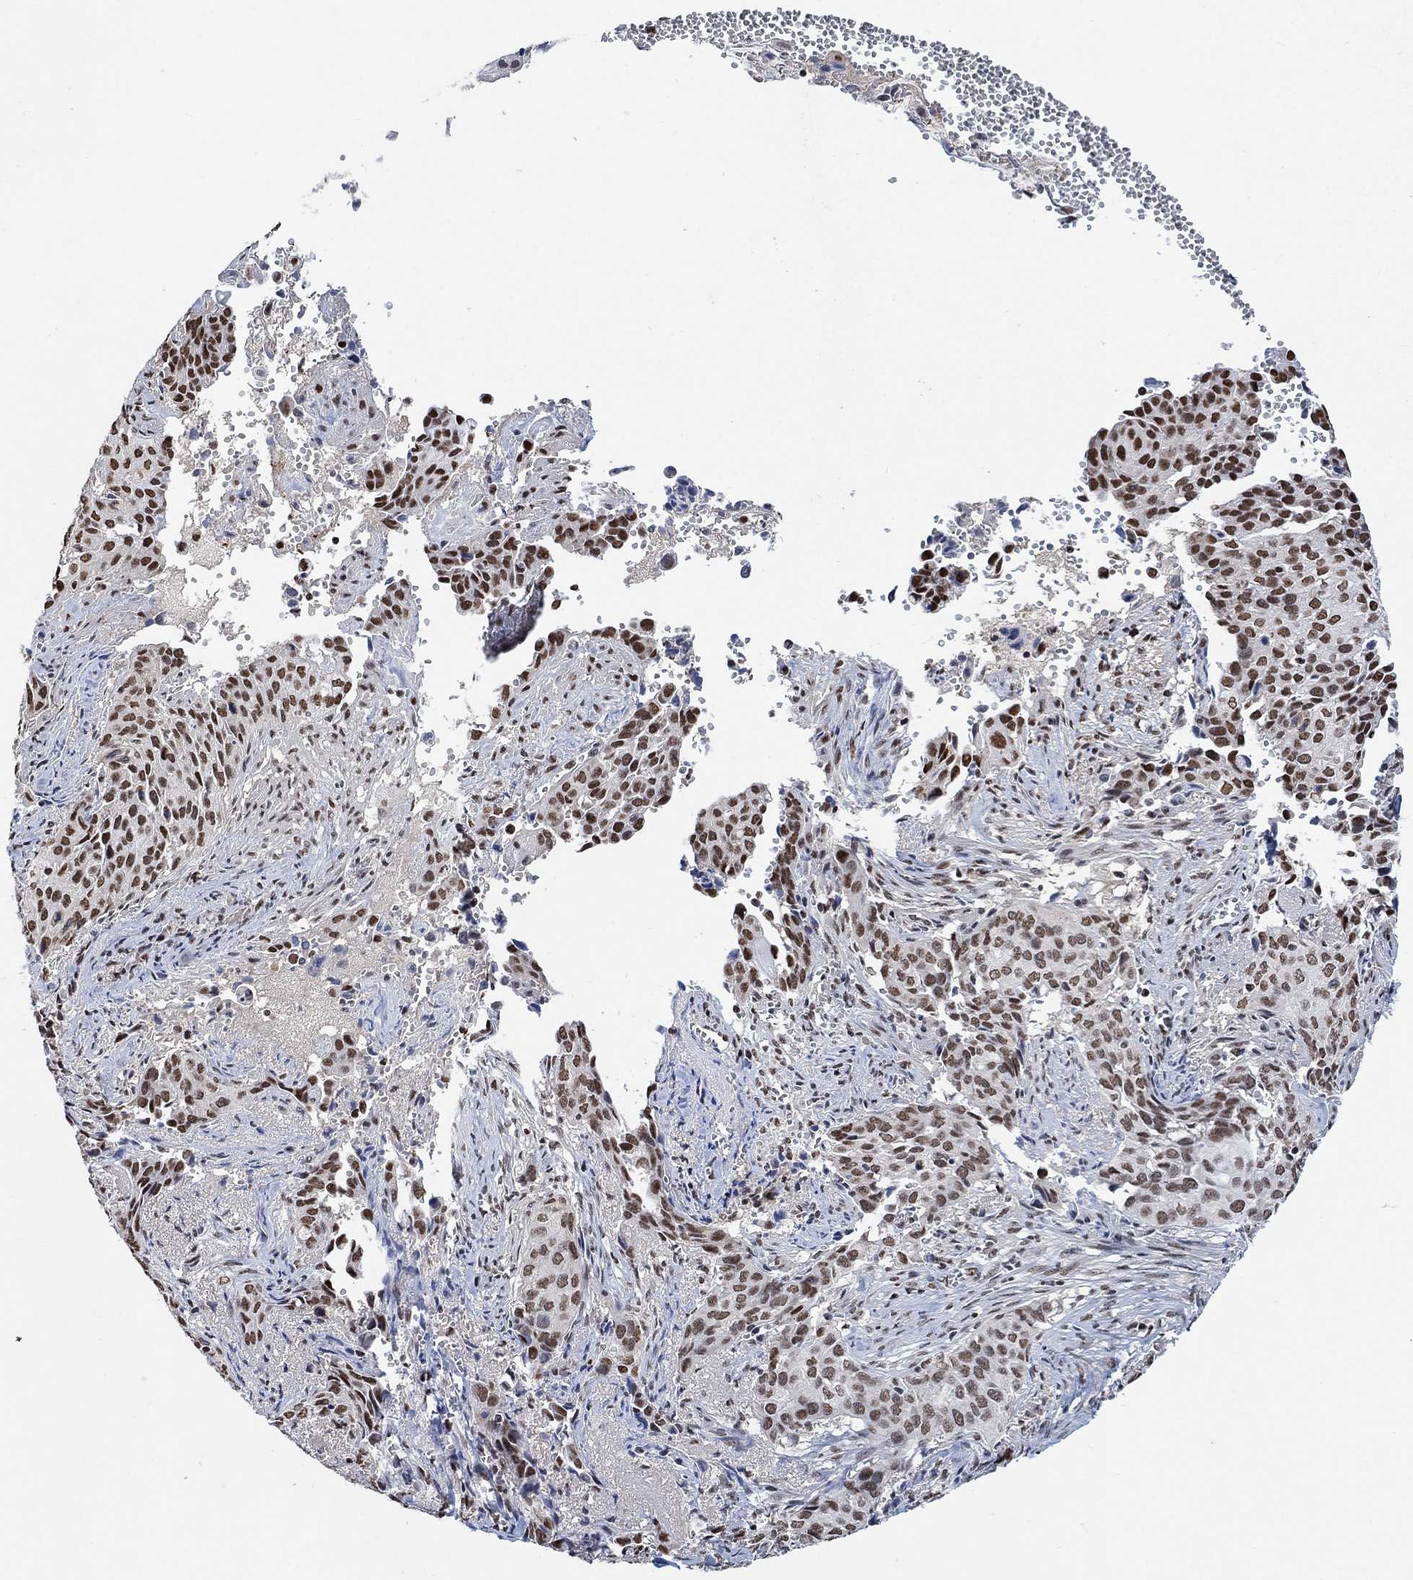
{"staining": {"intensity": "moderate", "quantity": "25%-75%", "location": "nuclear"}, "tissue": "cervical cancer", "cell_type": "Tumor cells", "image_type": "cancer", "snomed": [{"axis": "morphology", "description": "Squamous cell carcinoma, NOS"}, {"axis": "topography", "description": "Cervix"}], "caption": "The photomicrograph exhibits staining of cervical cancer (squamous cell carcinoma), revealing moderate nuclear protein positivity (brown color) within tumor cells.", "gene": "USP39", "patient": {"sex": "female", "age": 29}}